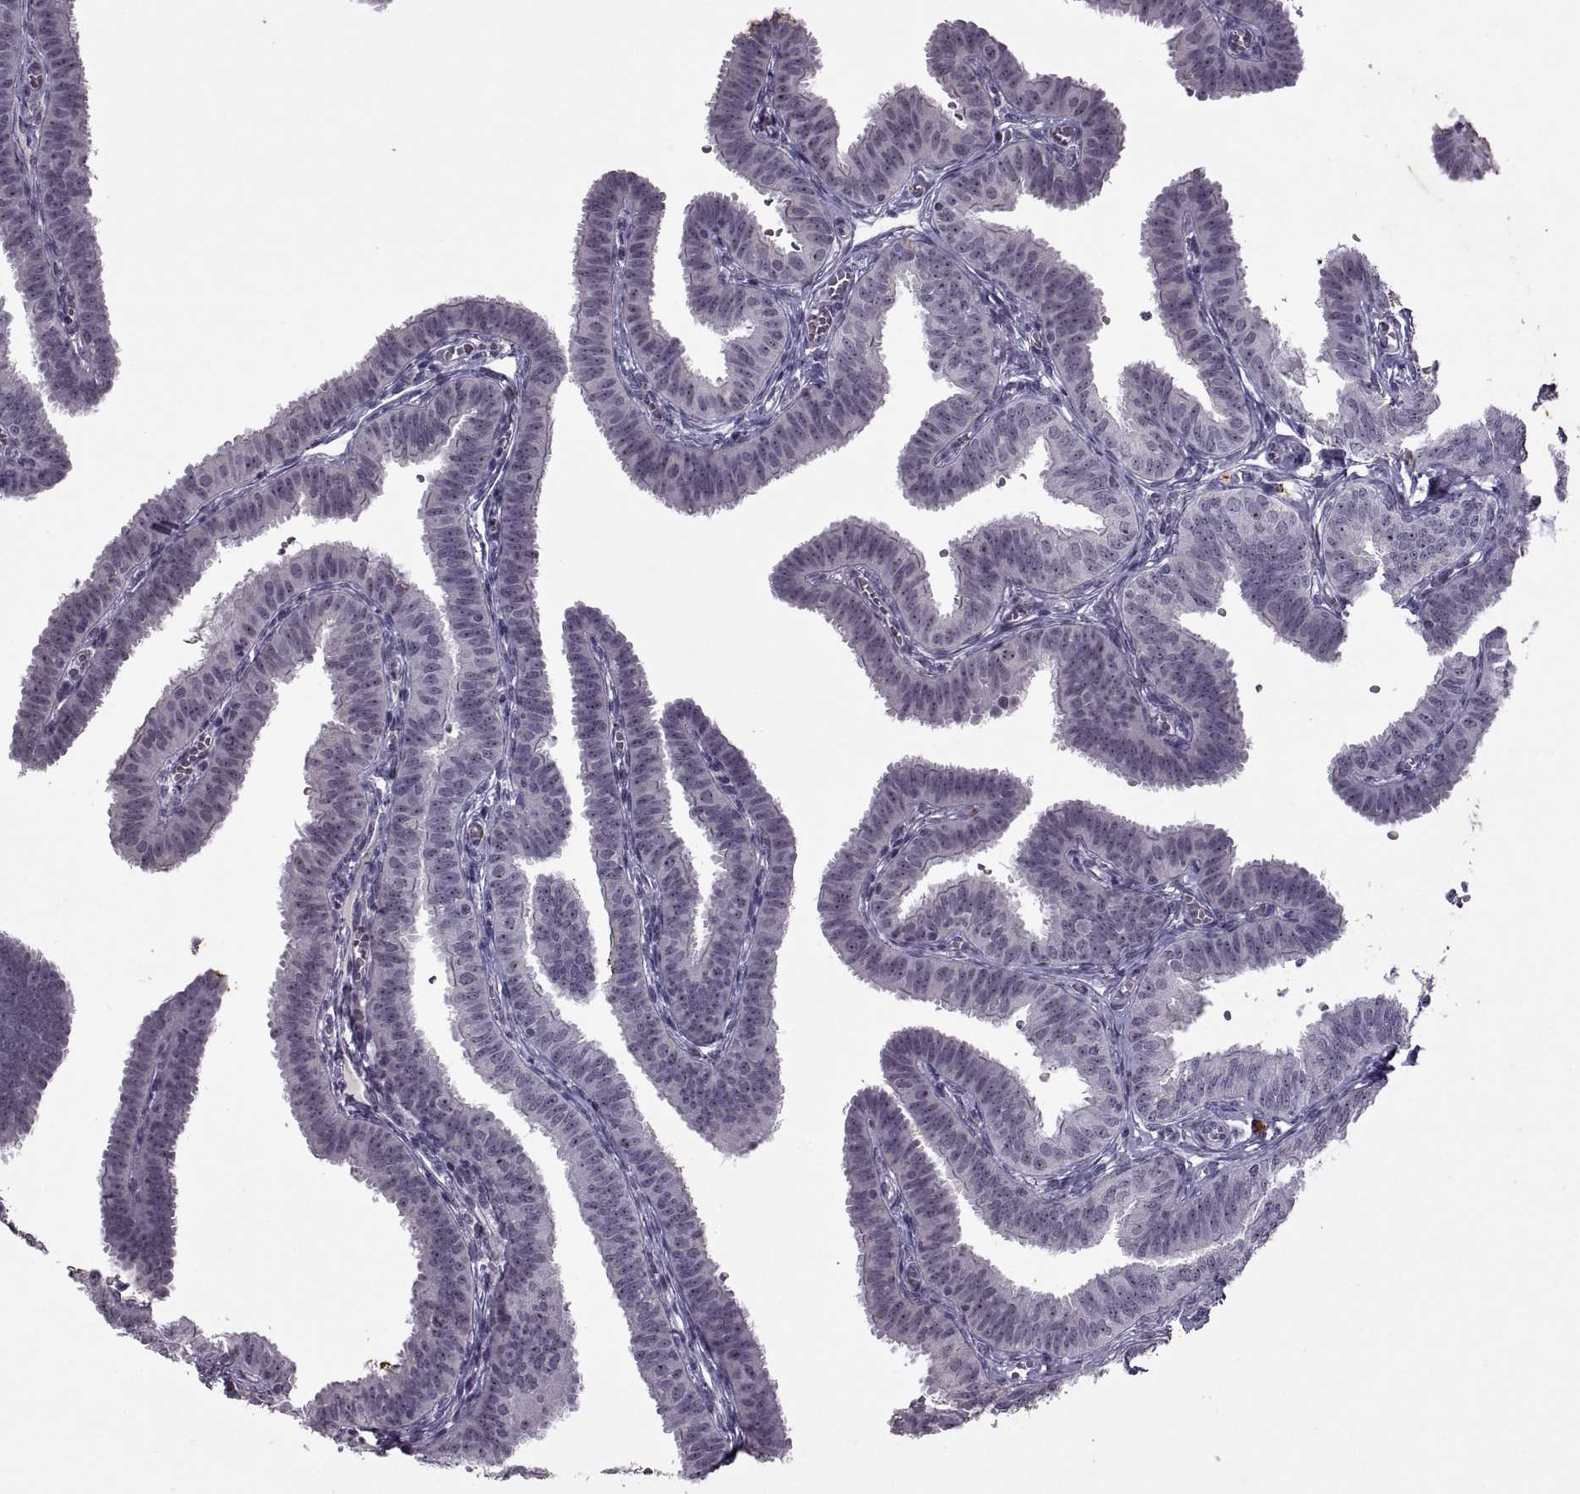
{"staining": {"intensity": "moderate", "quantity": "25%-75%", "location": "nuclear"}, "tissue": "fallopian tube", "cell_type": "Glandular cells", "image_type": "normal", "snomed": [{"axis": "morphology", "description": "Normal tissue, NOS"}, {"axis": "topography", "description": "Fallopian tube"}], "caption": "Fallopian tube stained with DAB IHC displays medium levels of moderate nuclear expression in approximately 25%-75% of glandular cells. (DAB (3,3'-diaminobenzidine) IHC with brightfield microscopy, high magnification).", "gene": "SINHCAF", "patient": {"sex": "female", "age": 25}}